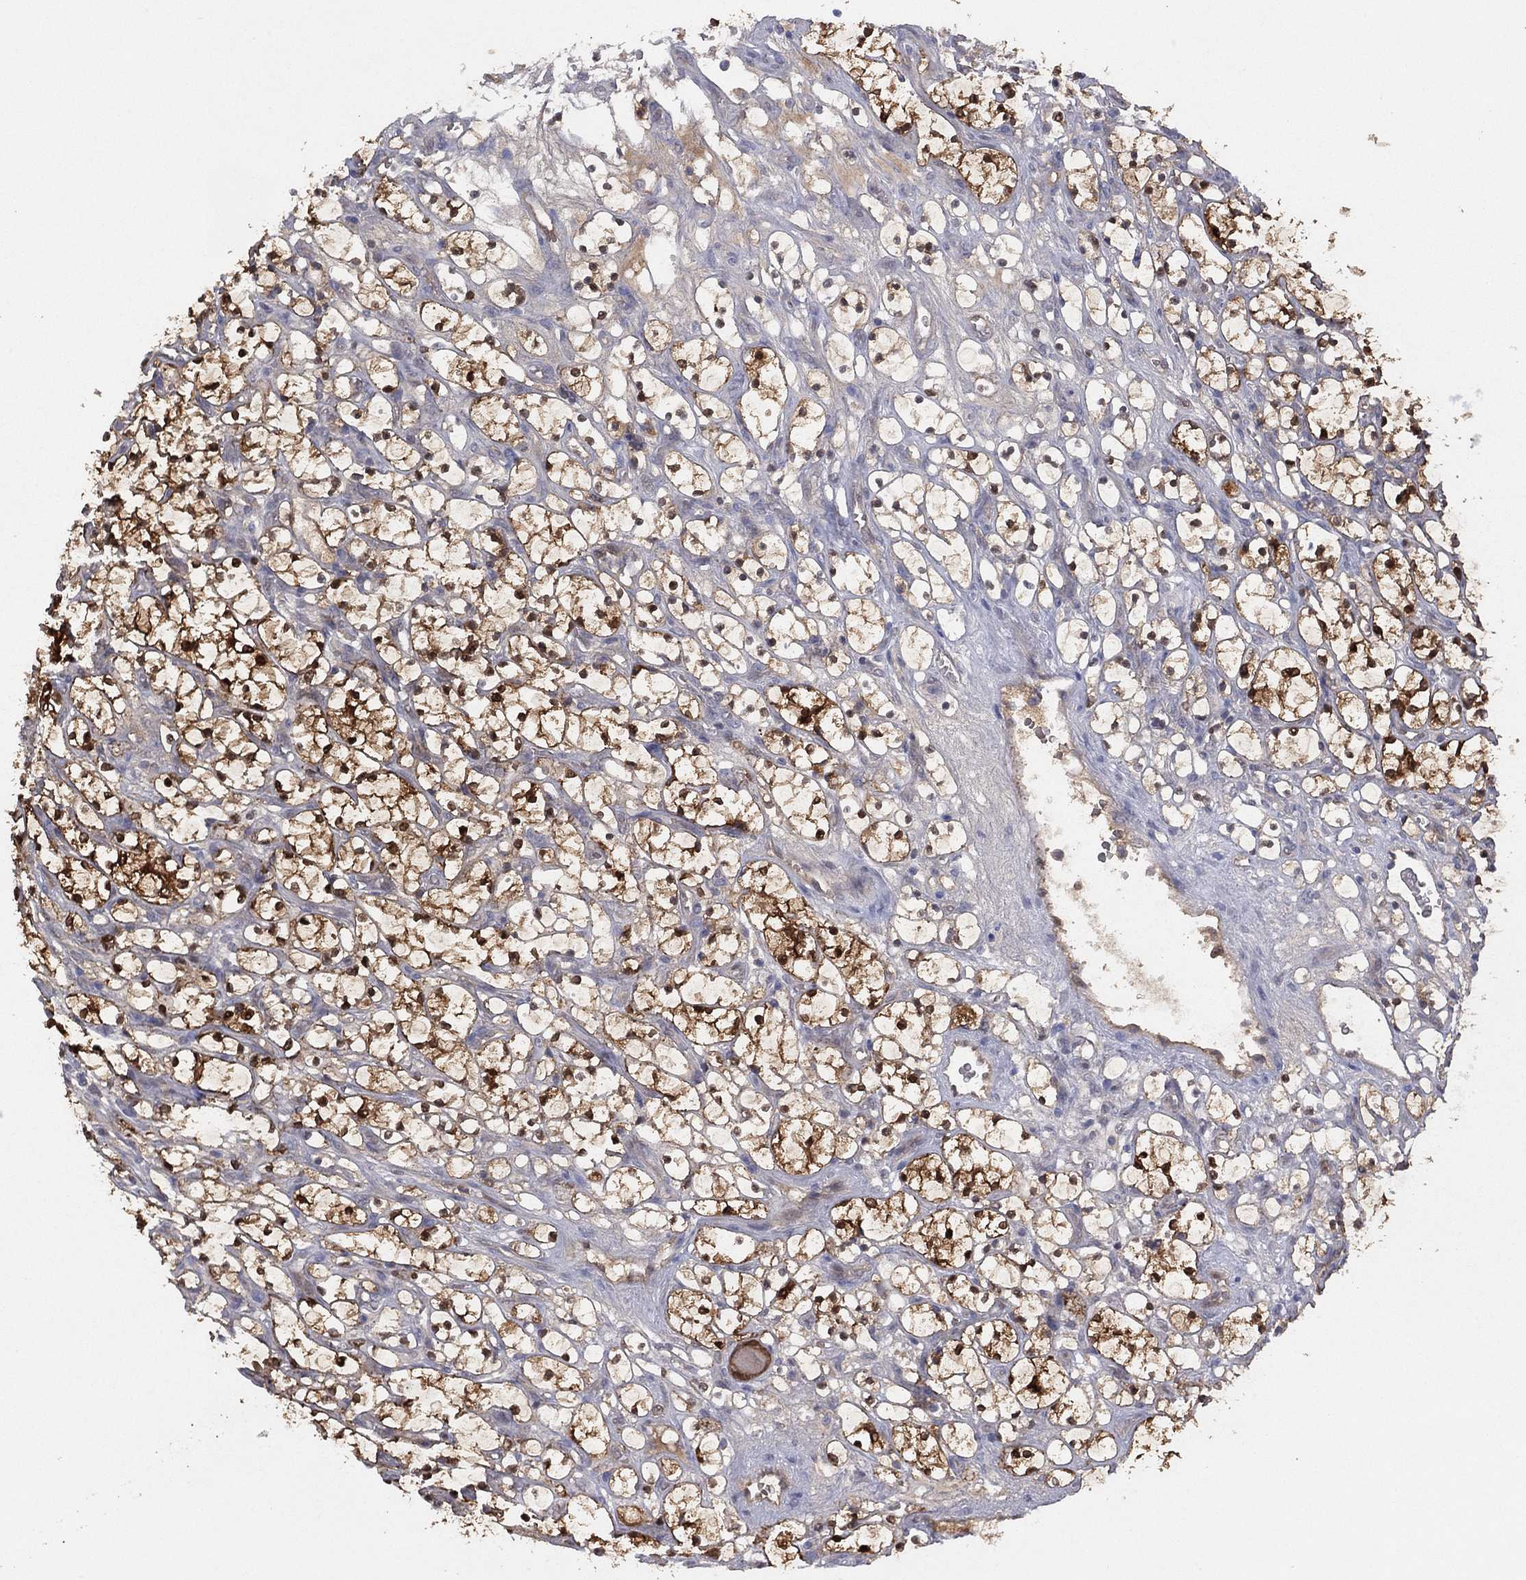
{"staining": {"intensity": "strong", "quantity": "25%-75%", "location": "cytoplasmic/membranous,nuclear"}, "tissue": "renal cancer", "cell_type": "Tumor cells", "image_type": "cancer", "snomed": [{"axis": "morphology", "description": "Adenocarcinoma, NOS"}, {"axis": "topography", "description": "Kidney"}], "caption": "Strong cytoplasmic/membranous and nuclear staining for a protein is appreciated in about 25%-75% of tumor cells of renal cancer using IHC.", "gene": "DDAH1", "patient": {"sex": "female", "age": 69}}